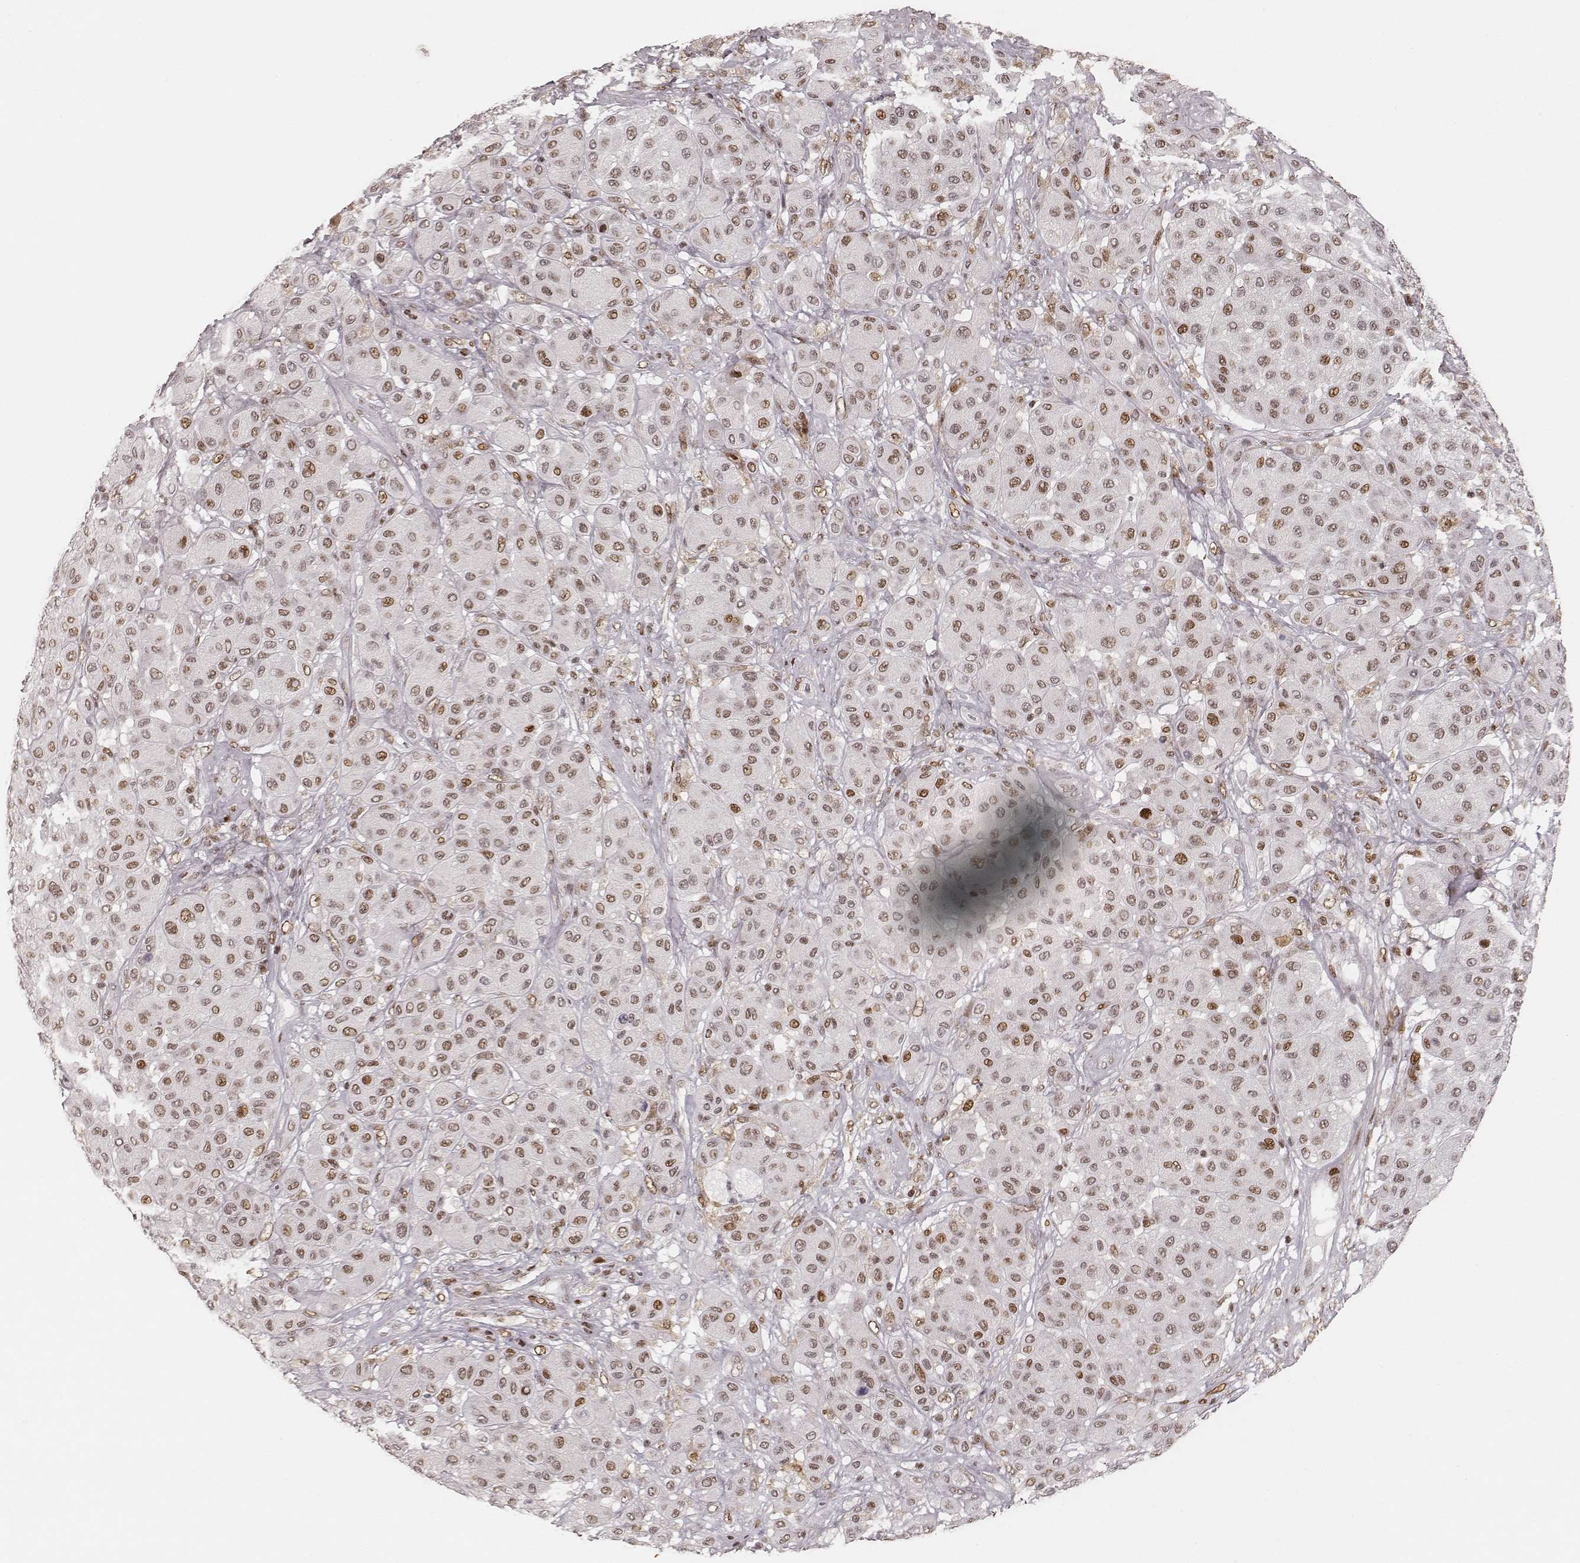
{"staining": {"intensity": "moderate", "quantity": ">75%", "location": "nuclear"}, "tissue": "melanoma", "cell_type": "Tumor cells", "image_type": "cancer", "snomed": [{"axis": "morphology", "description": "Malignant melanoma, Metastatic site"}, {"axis": "topography", "description": "Smooth muscle"}], "caption": "Tumor cells exhibit medium levels of moderate nuclear expression in about >75% of cells in human malignant melanoma (metastatic site). The protein of interest is stained brown, and the nuclei are stained in blue (DAB IHC with brightfield microscopy, high magnification).", "gene": "HNRNPC", "patient": {"sex": "male", "age": 41}}